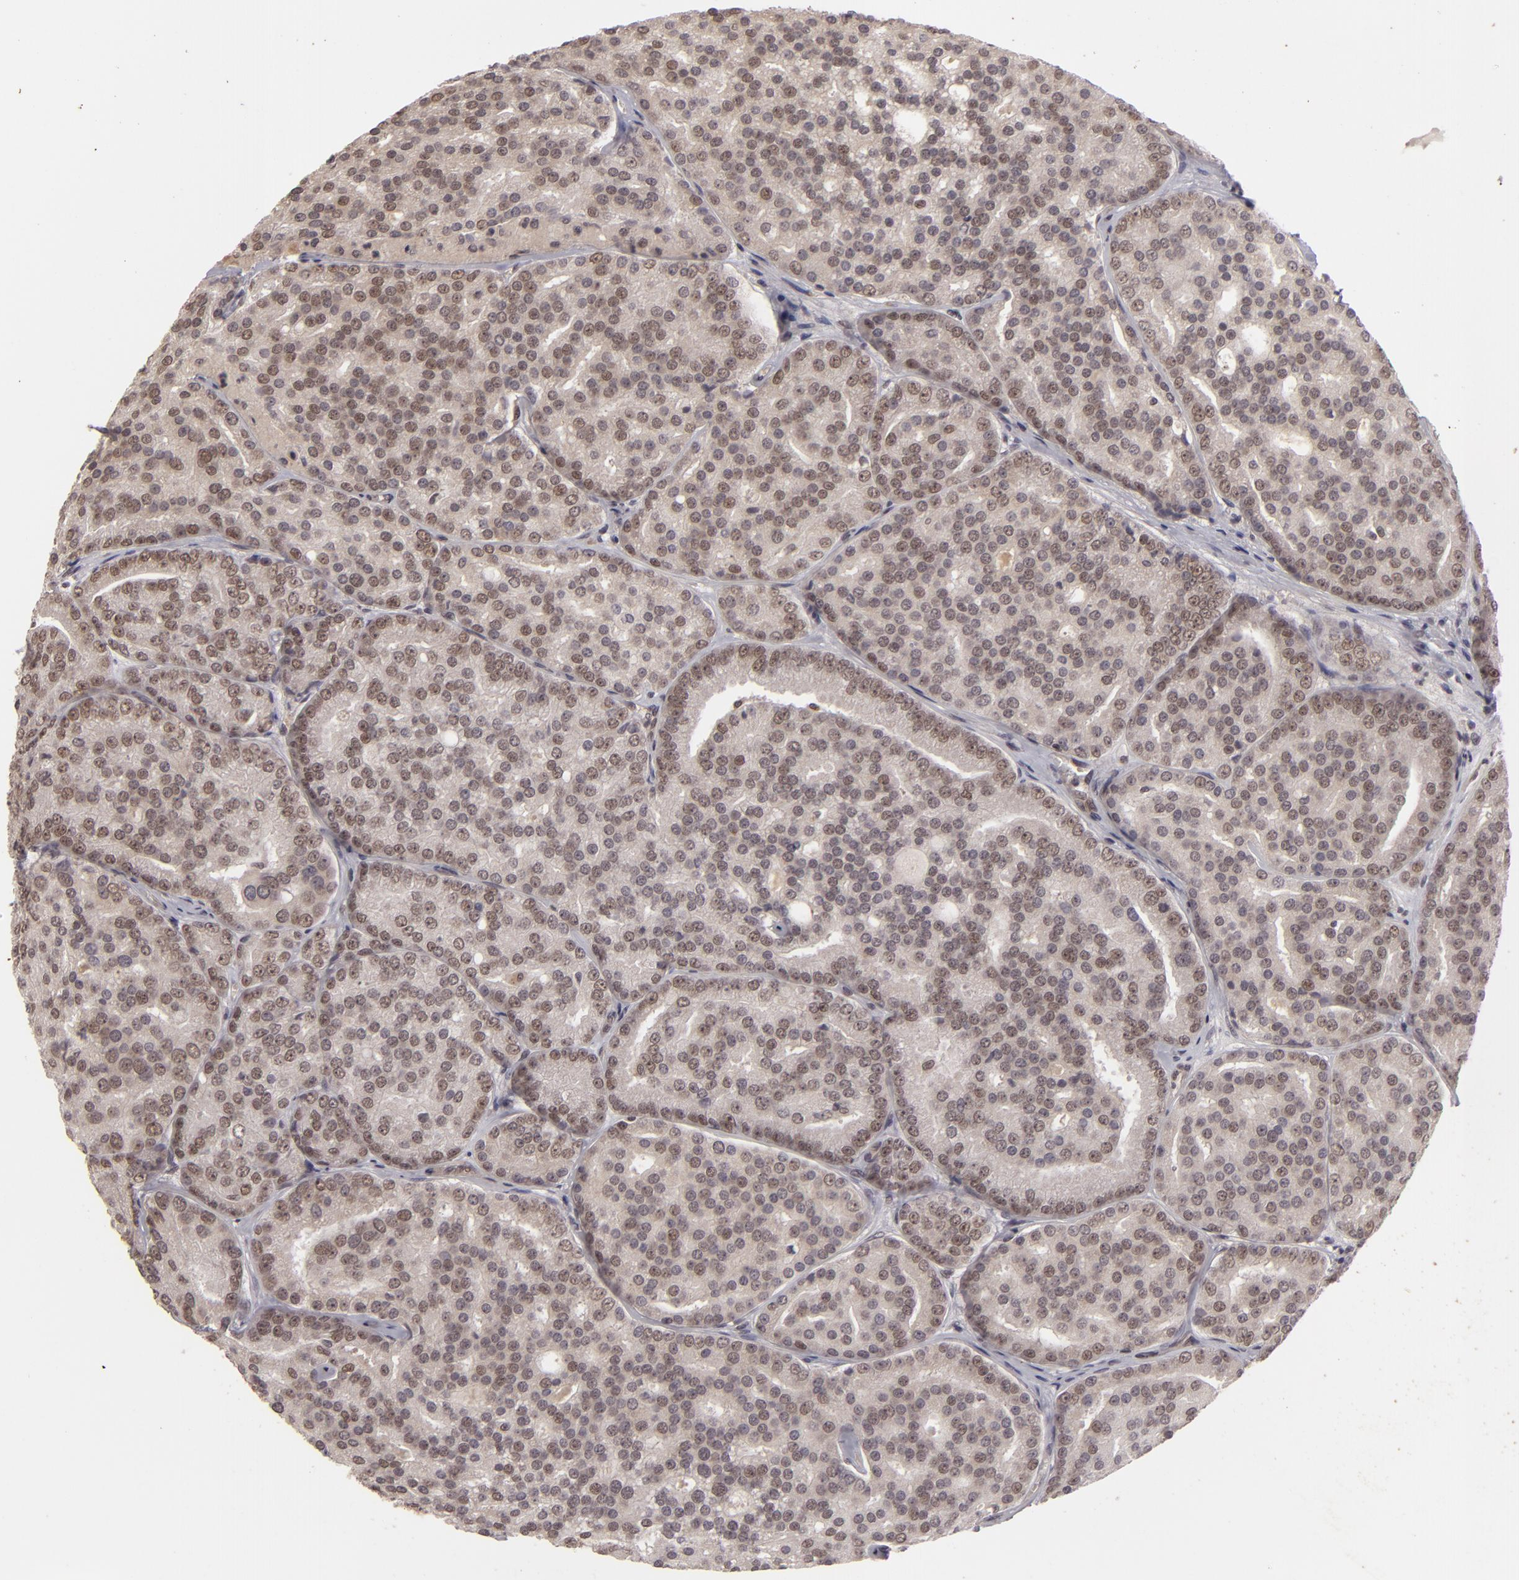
{"staining": {"intensity": "weak", "quantity": "<25%", "location": "cytoplasmic/membranous"}, "tissue": "prostate cancer", "cell_type": "Tumor cells", "image_type": "cancer", "snomed": [{"axis": "morphology", "description": "Adenocarcinoma, High grade"}, {"axis": "topography", "description": "Prostate"}], "caption": "Protein analysis of adenocarcinoma (high-grade) (prostate) displays no significant positivity in tumor cells.", "gene": "DFFA", "patient": {"sex": "male", "age": 64}}